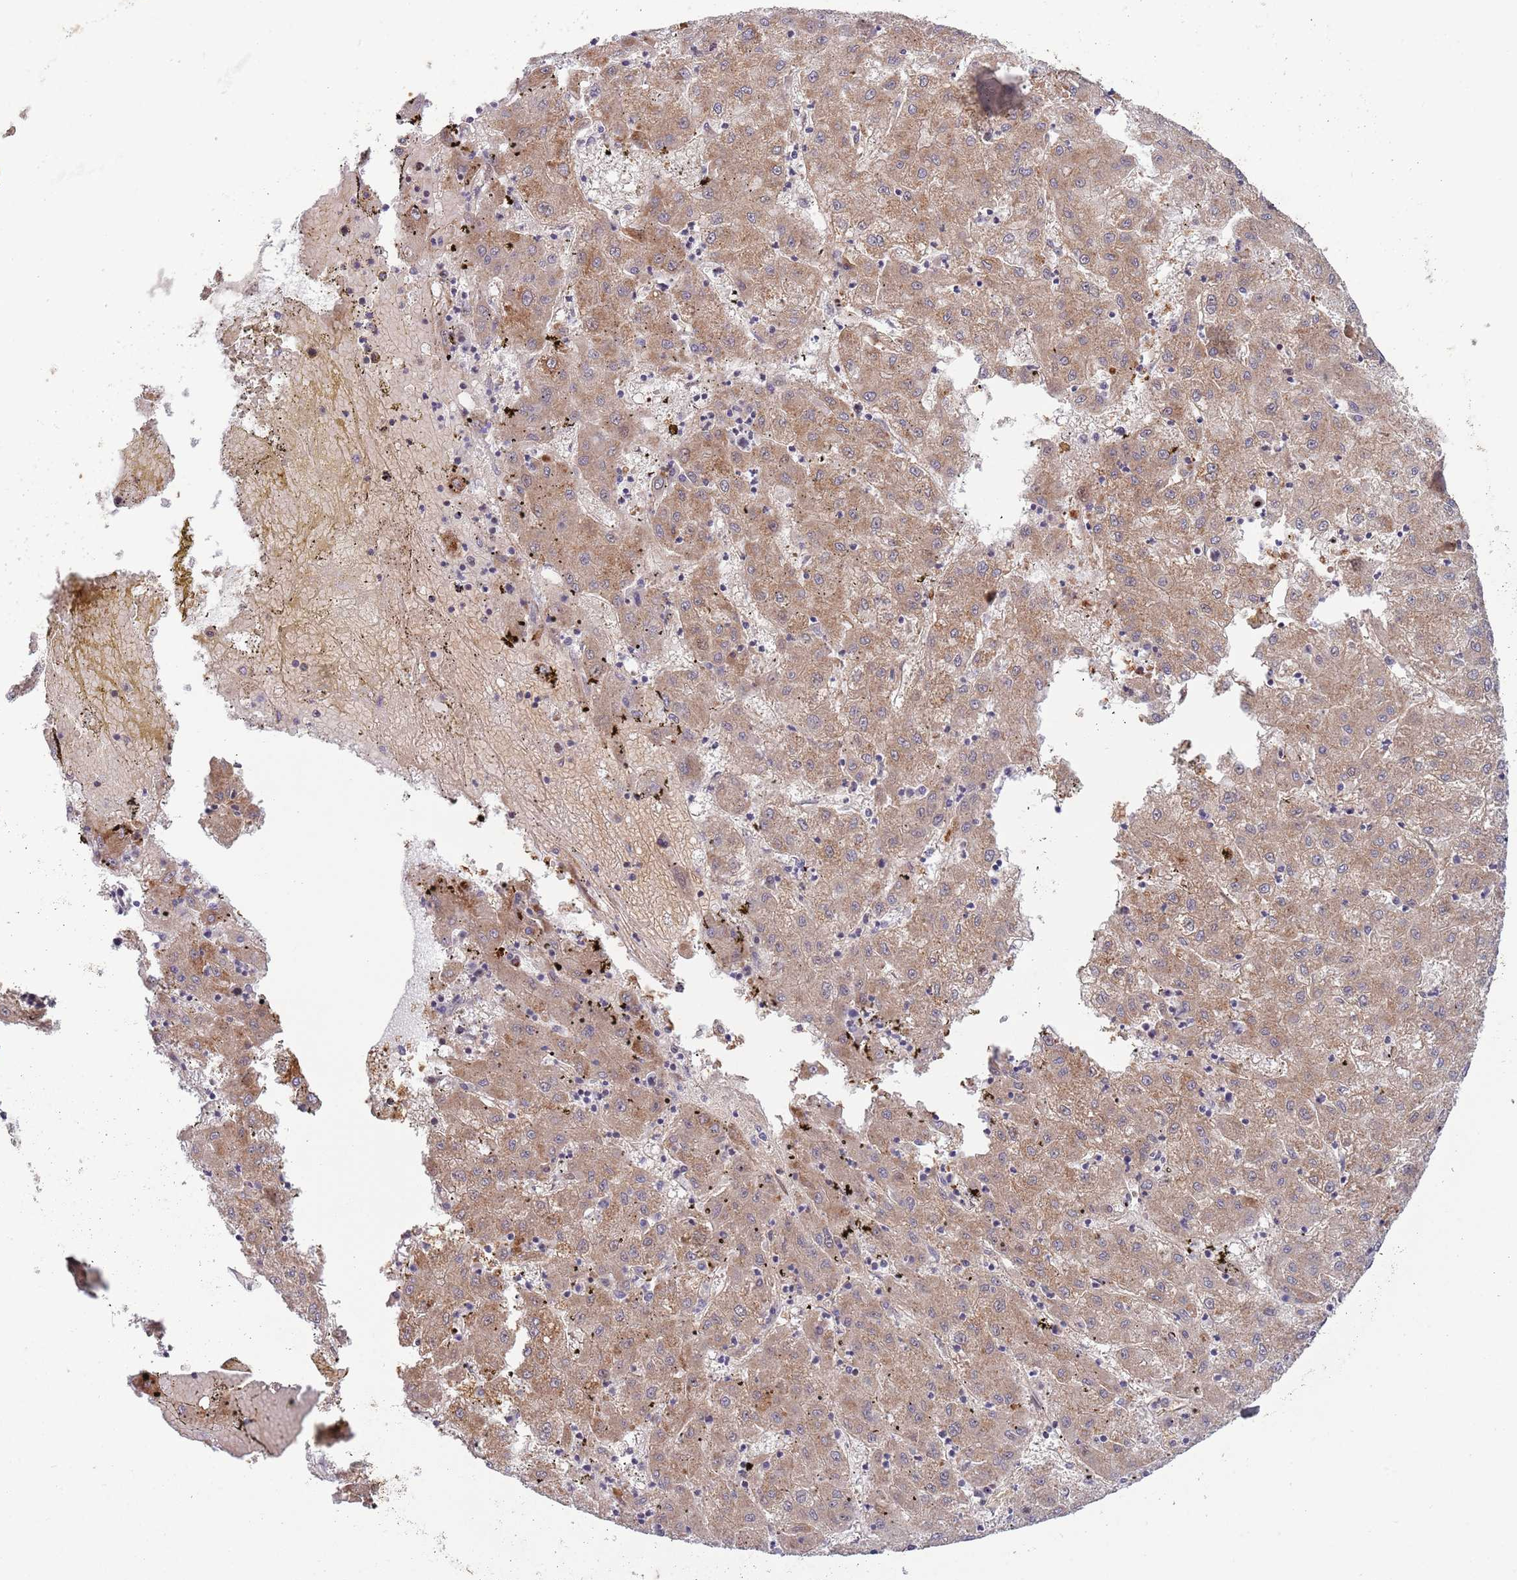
{"staining": {"intensity": "moderate", "quantity": ">75%", "location": "cytoplasmic/membranous"}, "tissue": "liver cancer", "cell_type": "Tumor cells", "image_type": "cancer", "snomed": [{"axis": "morphology", "description": "Carcinoma, Hepatocellular, NOS"}, {"axis": "topography", "description": "Liver"}], "caption": "Immunohistochemical staining of liver hepatocellular carcinoma shows medium levels of moderate cytoplasmic/membranous staining in about >75% of tumor cells. (DAB IHC with brightfield microscopy, high magnification).", "gene": "NT5DC4", "patient": {"sex": "male", "age": 72}}